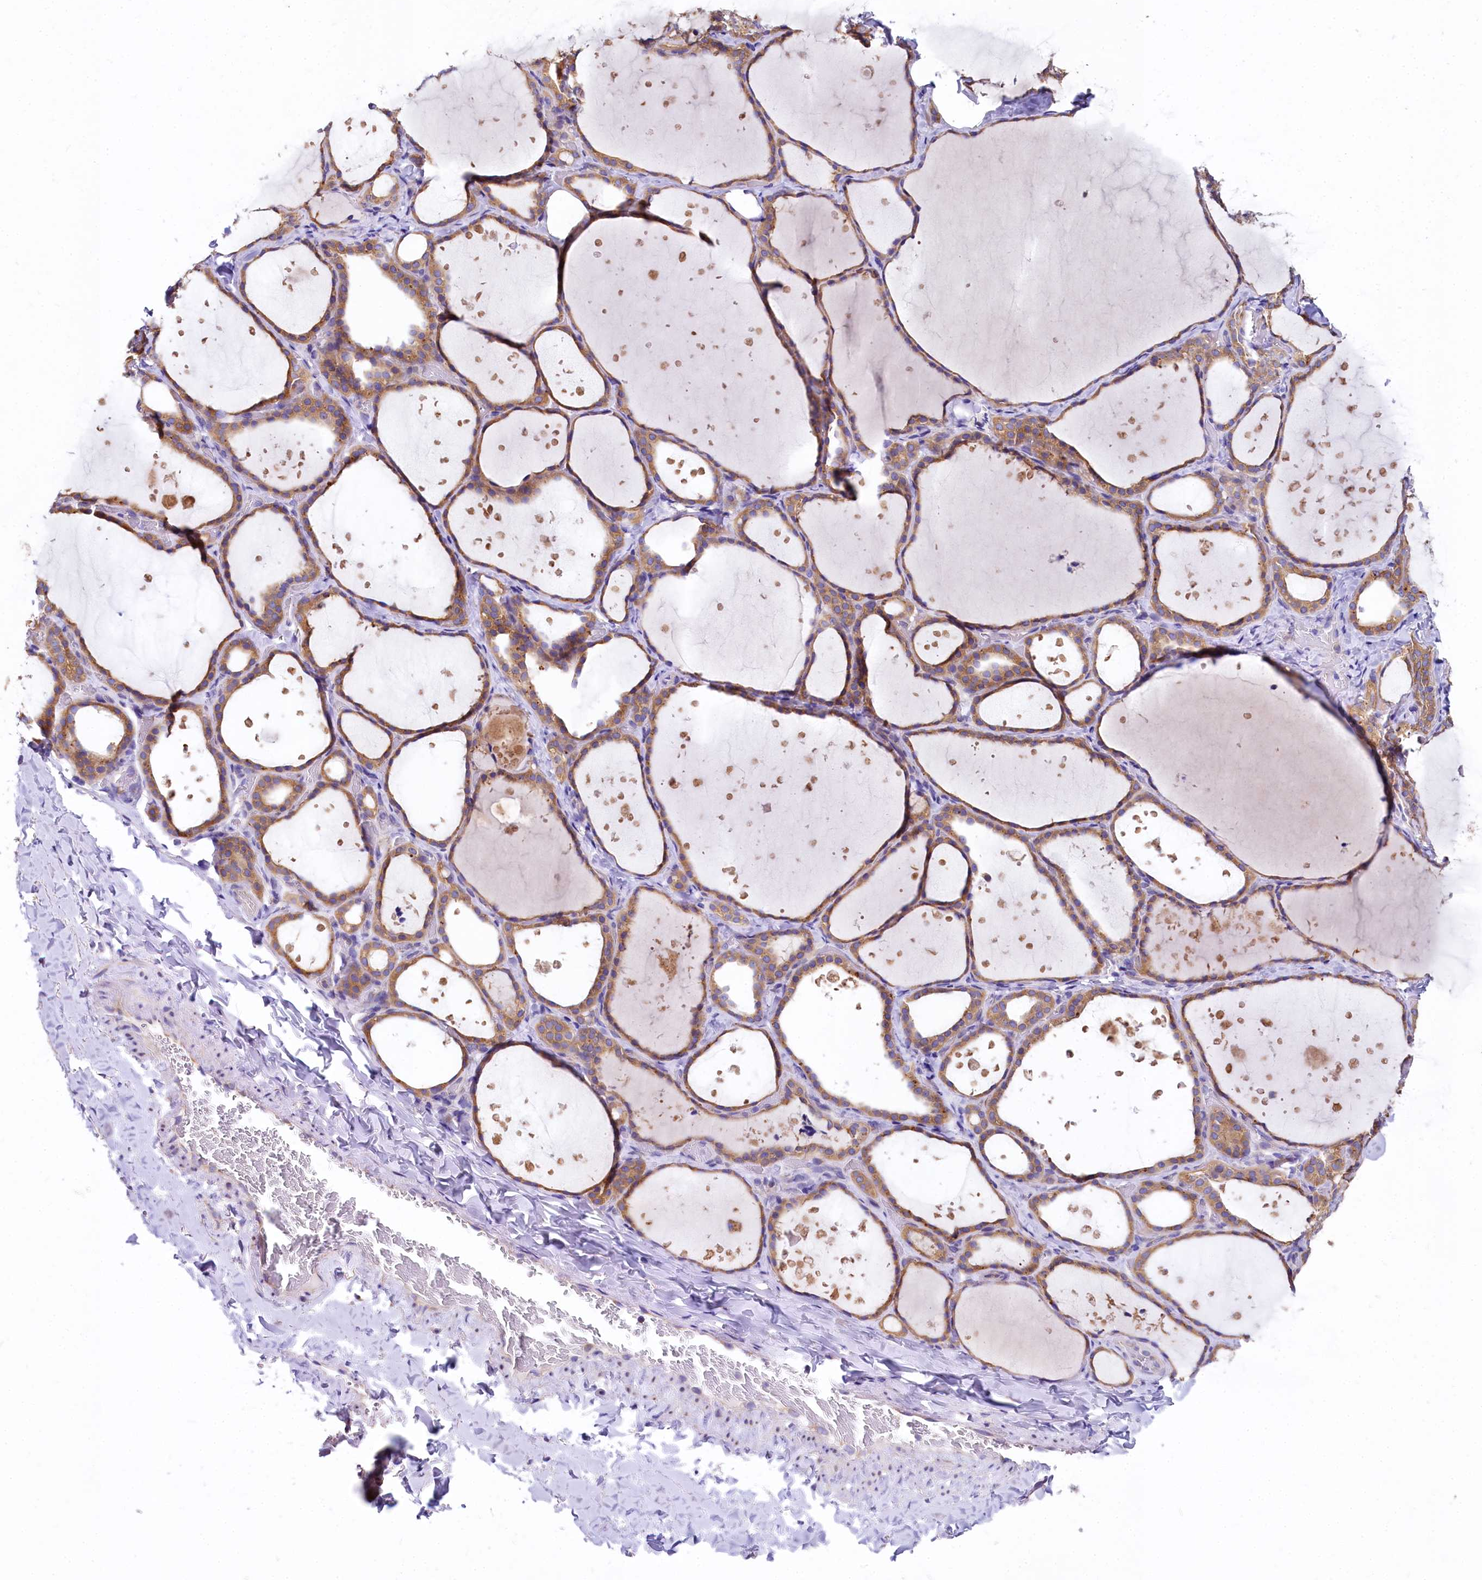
{"staining": {"intensity": "moderate", "quantity": ">75%", "location": "cytoplasmic/membranous"}, "tissue": "thyroid gland", "cell_type": "Glandular cells", "image_type": "normal", "snomed": [{"axis": "morphology", "description": "Normal tissue, NOS"}, {"axis": "topography", "description": "Thyroid gland"}], "caption": "DAB immunohistochemical staining of normal human thyroid gland shows moderate cytoplasmic/membranous protein positivity in approximately >75% of glandular cells.", "gene": "QARS1", "patient": {"sex": "female", "age": 44}}